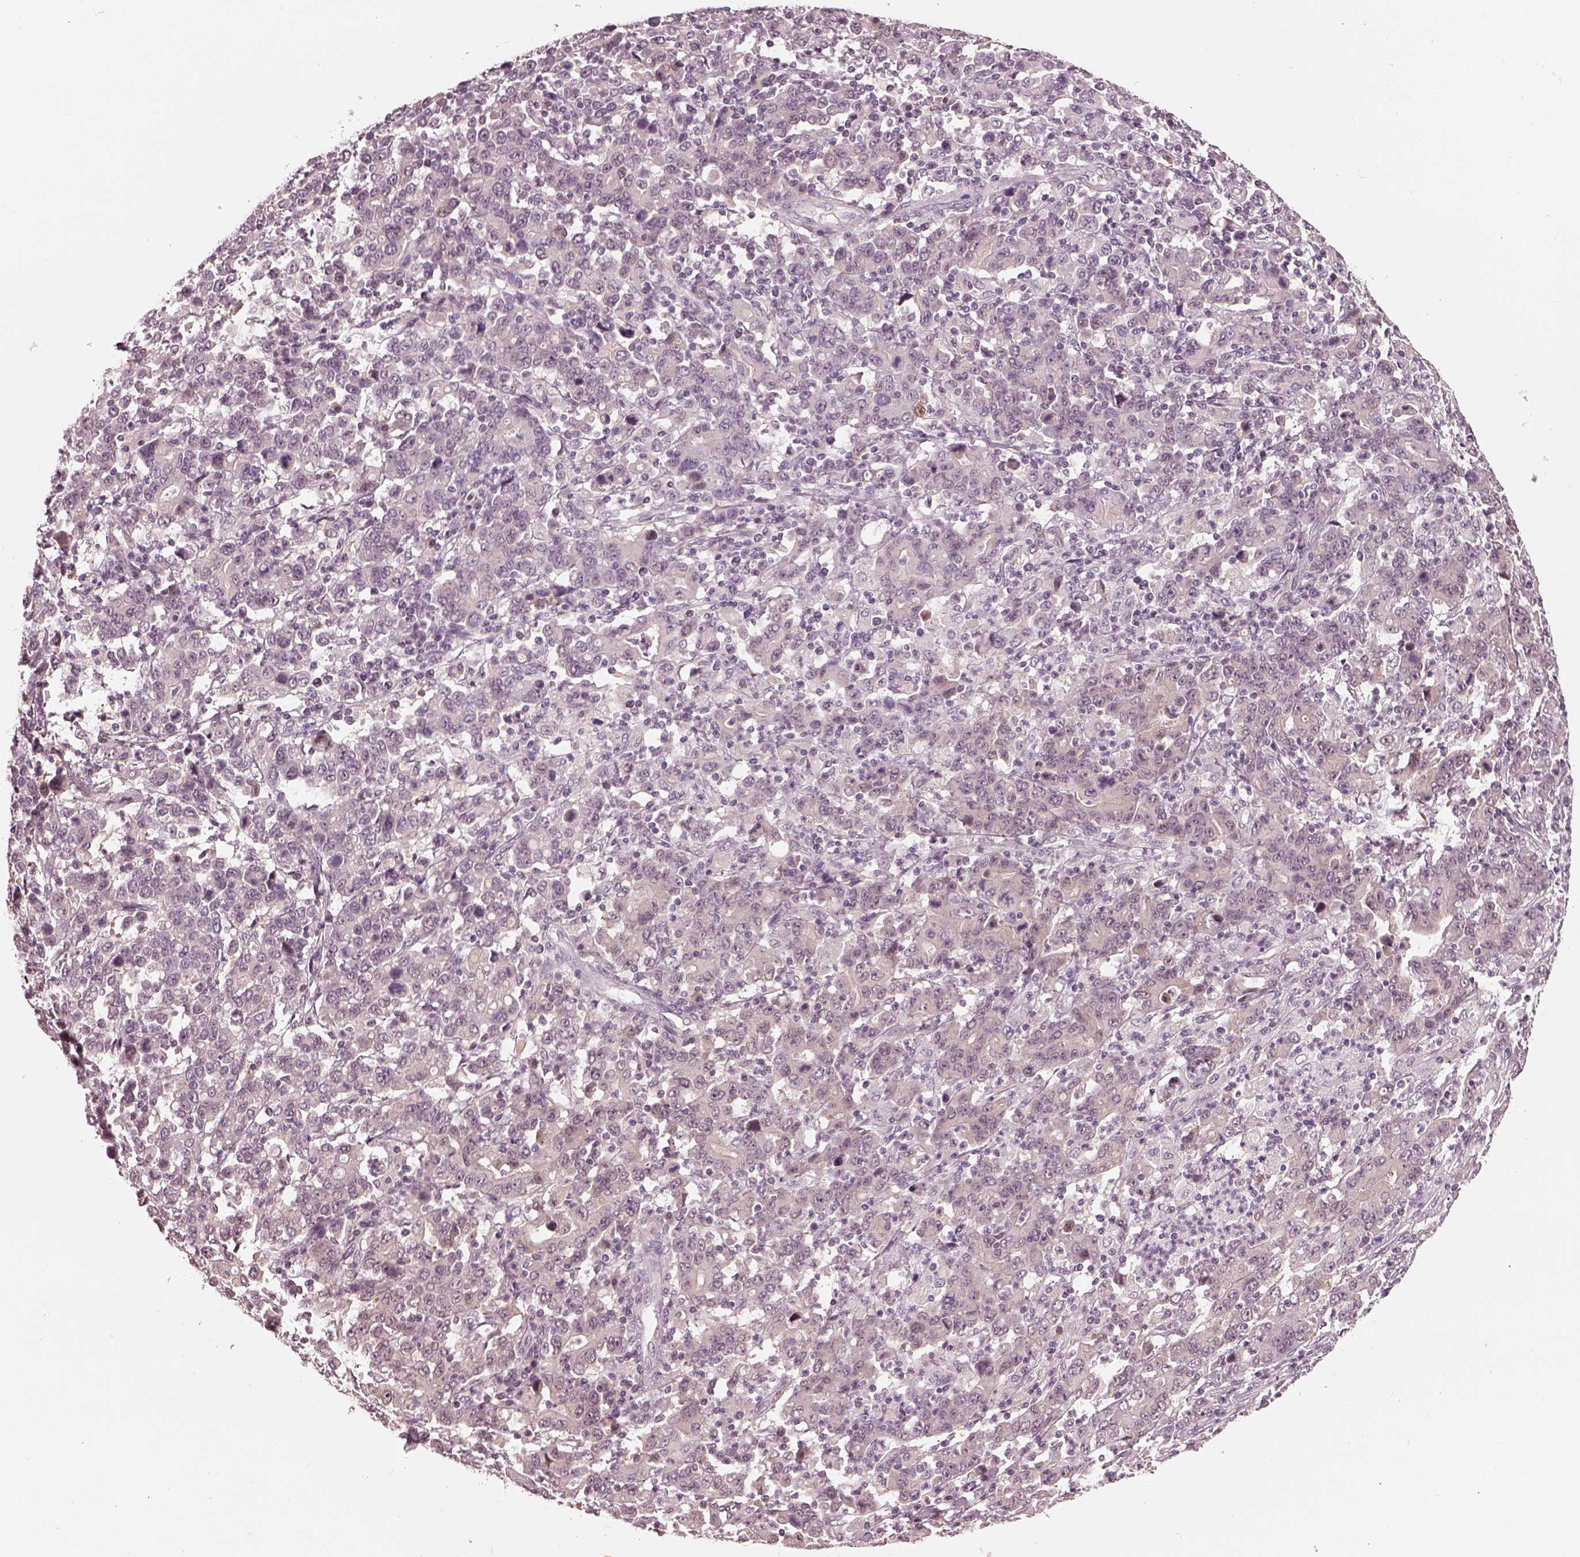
{"staining": {"intensity": "negative", "quantity": "none", "location": "none"}, "tissue": "stomach cancer", "cell_type": "Tumor cells", "image_type": "cancer", "snomed": [{"axis": "morphology", "description": "Adenocarcinoma, NOS"}, {"axis": "topography", "description": "Stomach, upper"}], "caption": "DAB immunohistochemical staining of human stomach adenocarcinoma reveals no significant staining in tumor cells.", "gene": "EGR4", "patient": {"sex": "male", "age": 69}}